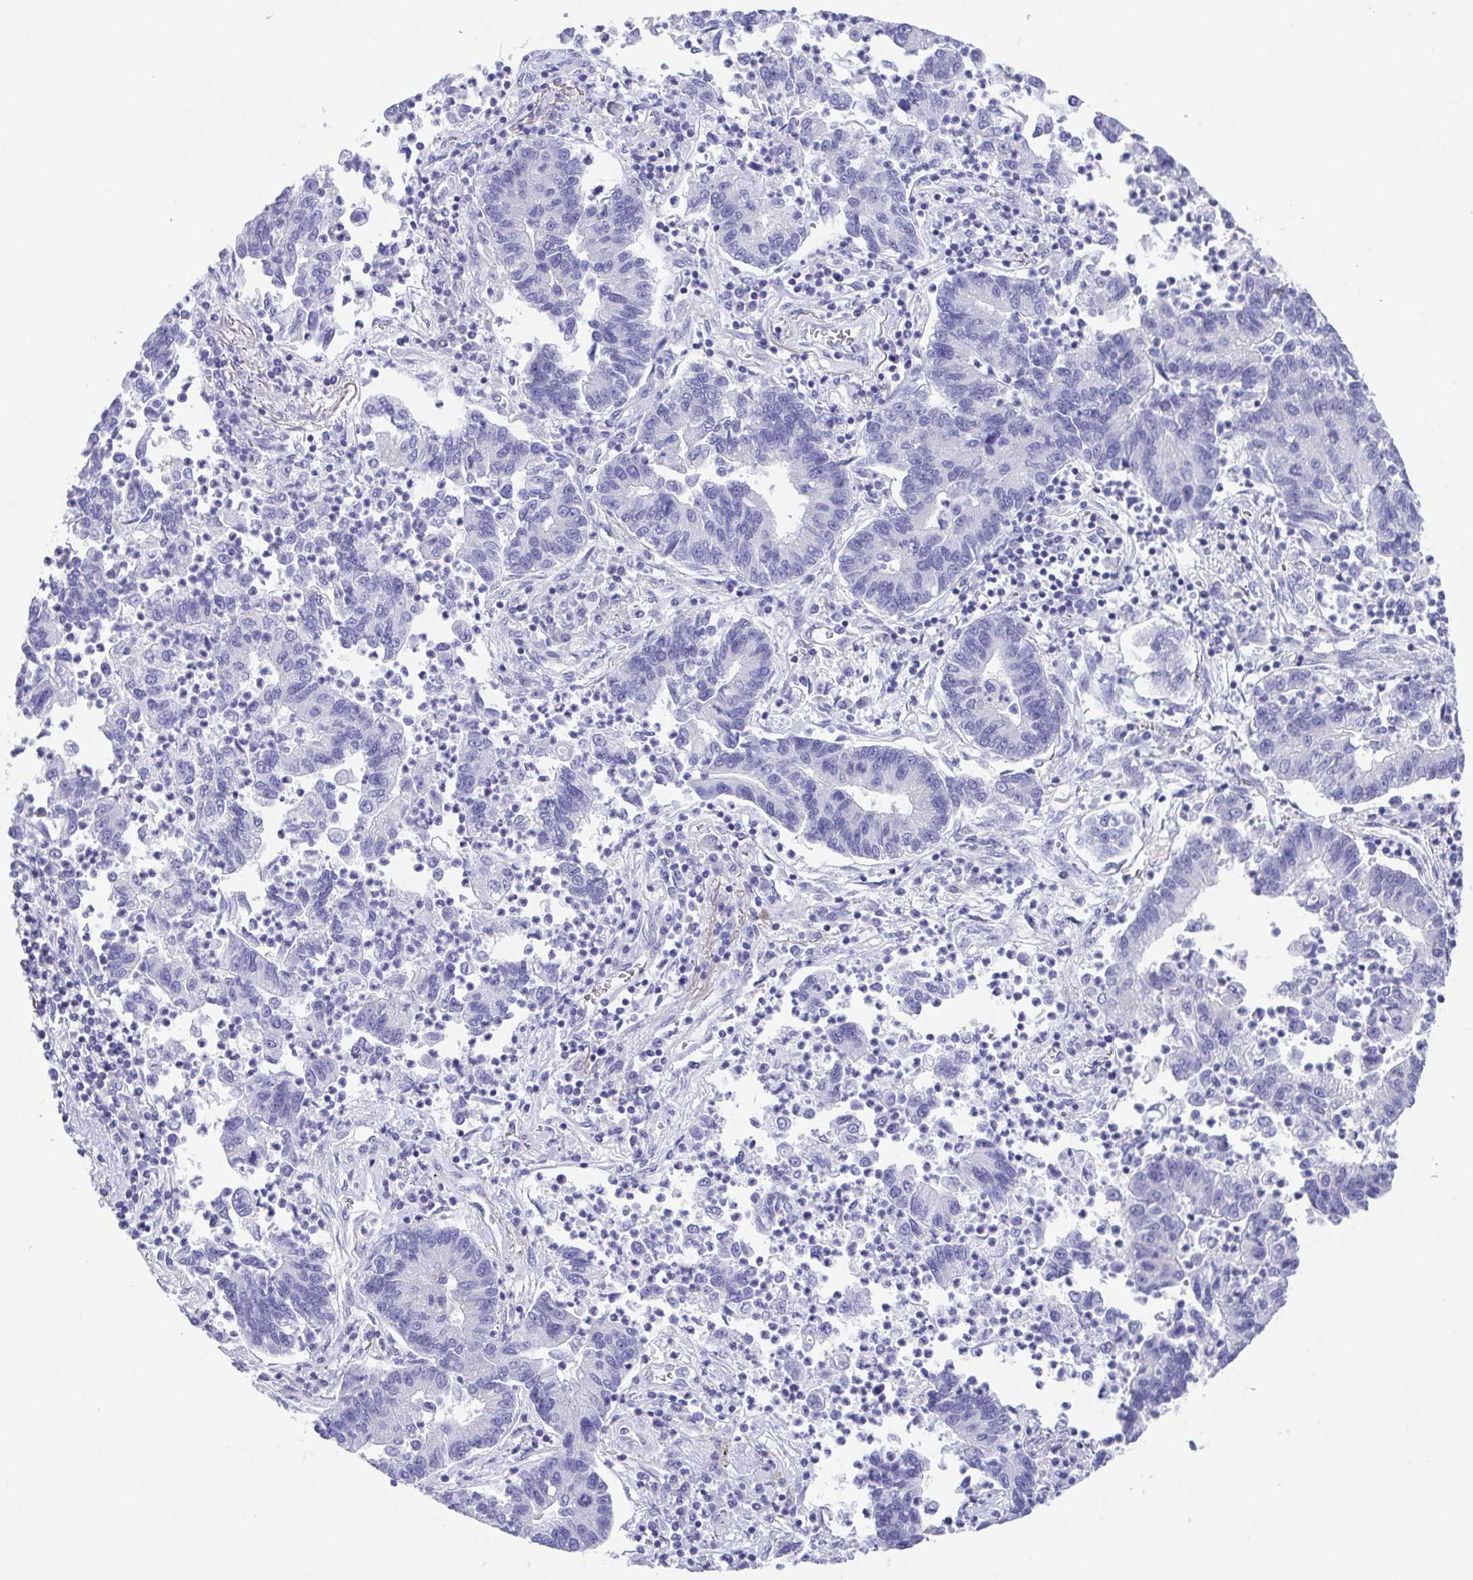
{"staining": {"intensity": "negative", "quantity": "none", "location": "none"}, "tissue": "lung cancer", "cell_type": "Tumor cells", "image_type": "cancer", "snomed": [{"axis": "morphology", "description": "Adenocarcinoma, NOS"}, {"axis": "topography", "description": "Lung"}], "caption": "This is an IHC histopathology image of lung adenocarcinoma. There is no expression in tumor cells.", "gene": "LUZP4", "patient": {"sex": "female", "age": 57}}